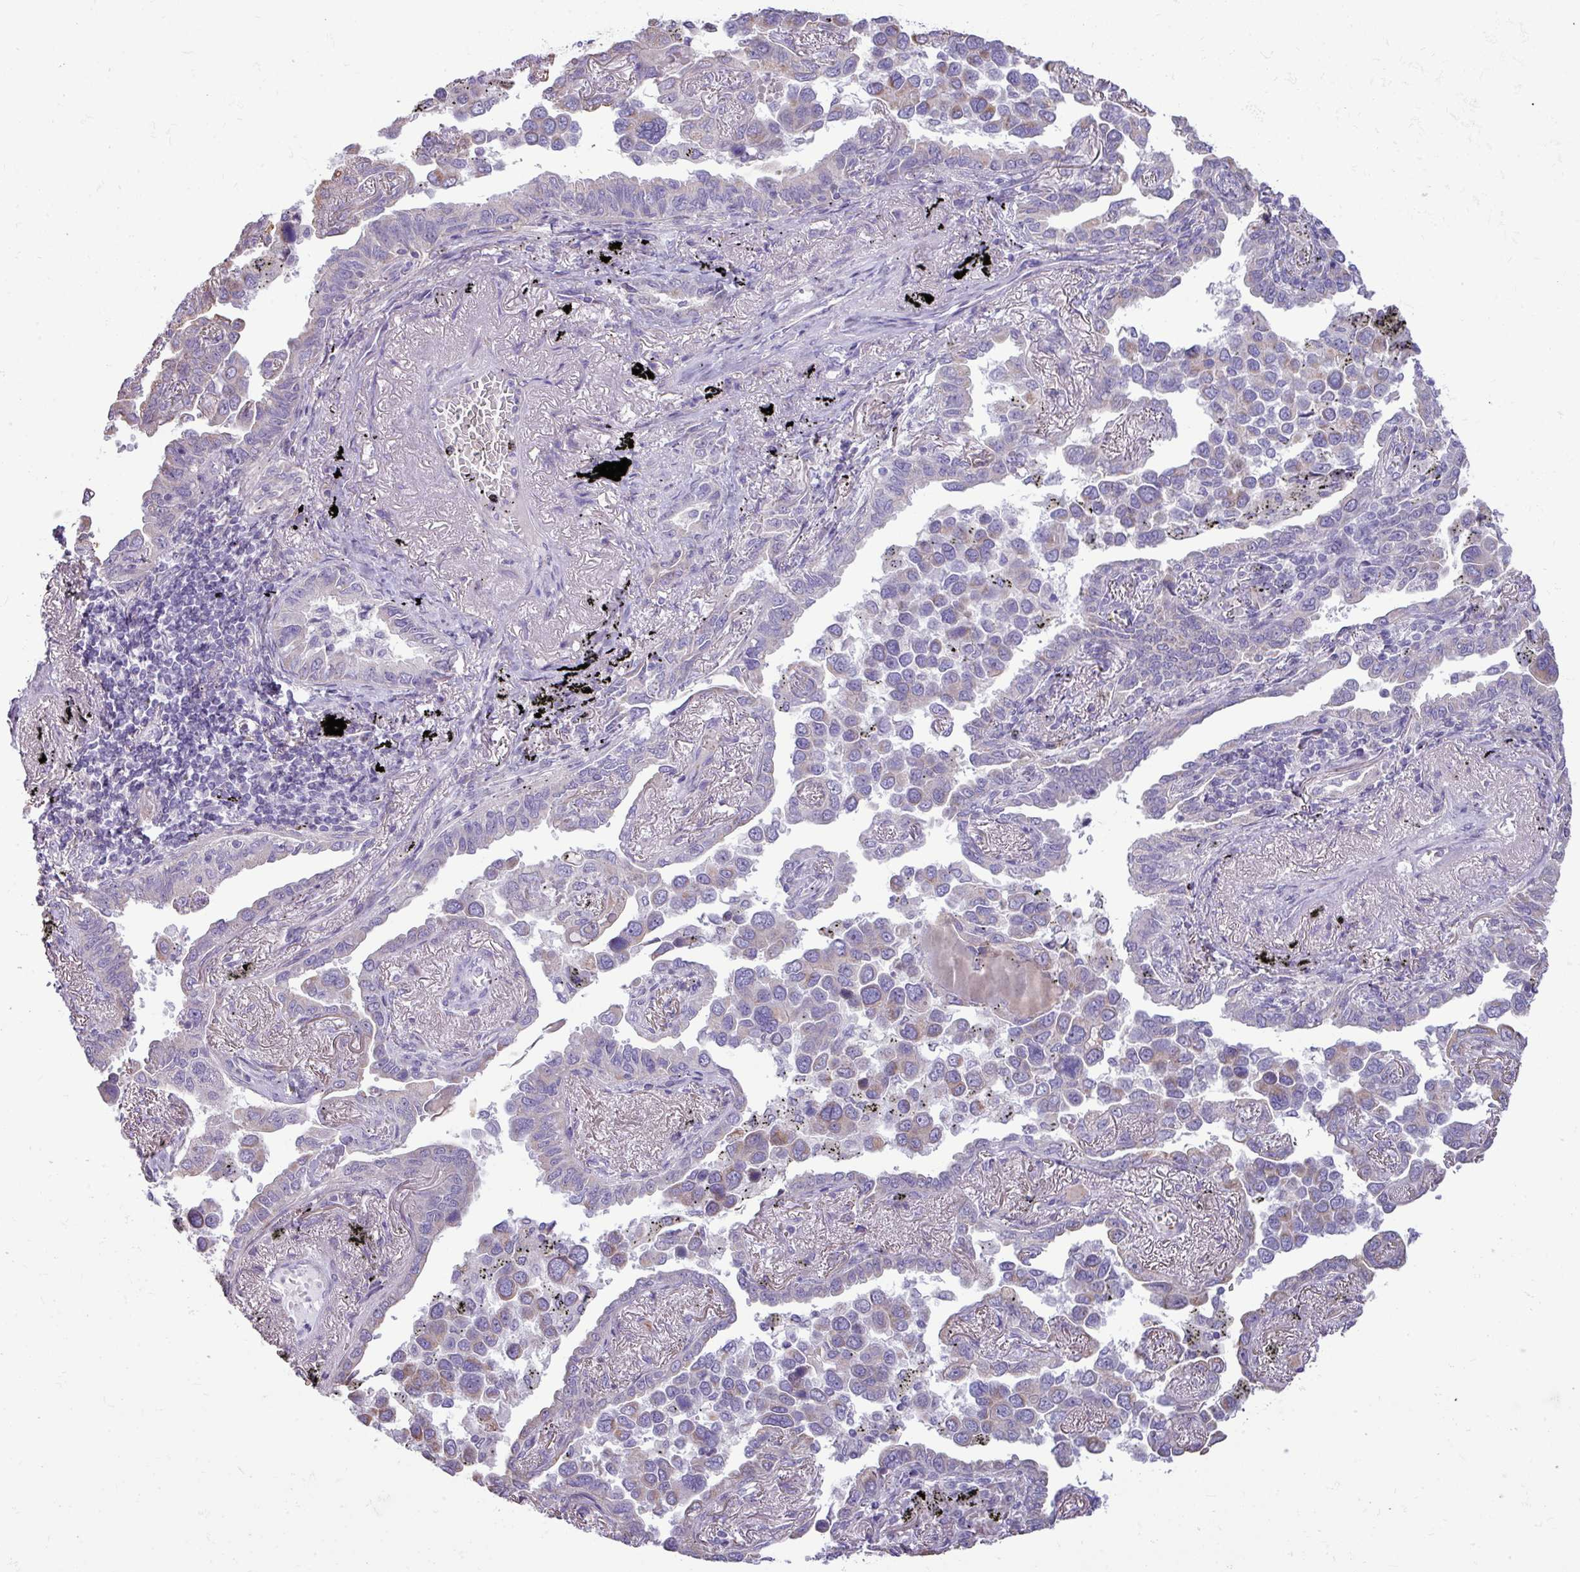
{"staining": {"intensity": "weak", "quantity": "<25%", "location": "cytoplasmic/membranous"}, "tissue": "lung cancer", "cell_type": "Tumor cells", "image_type": "cancer", "snomed": [{"axis": "morphology", "description": "Adenocarcinoma, NOS"}, {"axis": "topography", "description": "Lung"}], "caption": "Immunohistochemistry of human lung adenocarcinoma demonstrates no expression in tumor cells. (Brightfield microscopy of DAB immunohistochemistry at high magnification).", "gene": "IRGC", "patient": {"sex": "male", "age": 67}}